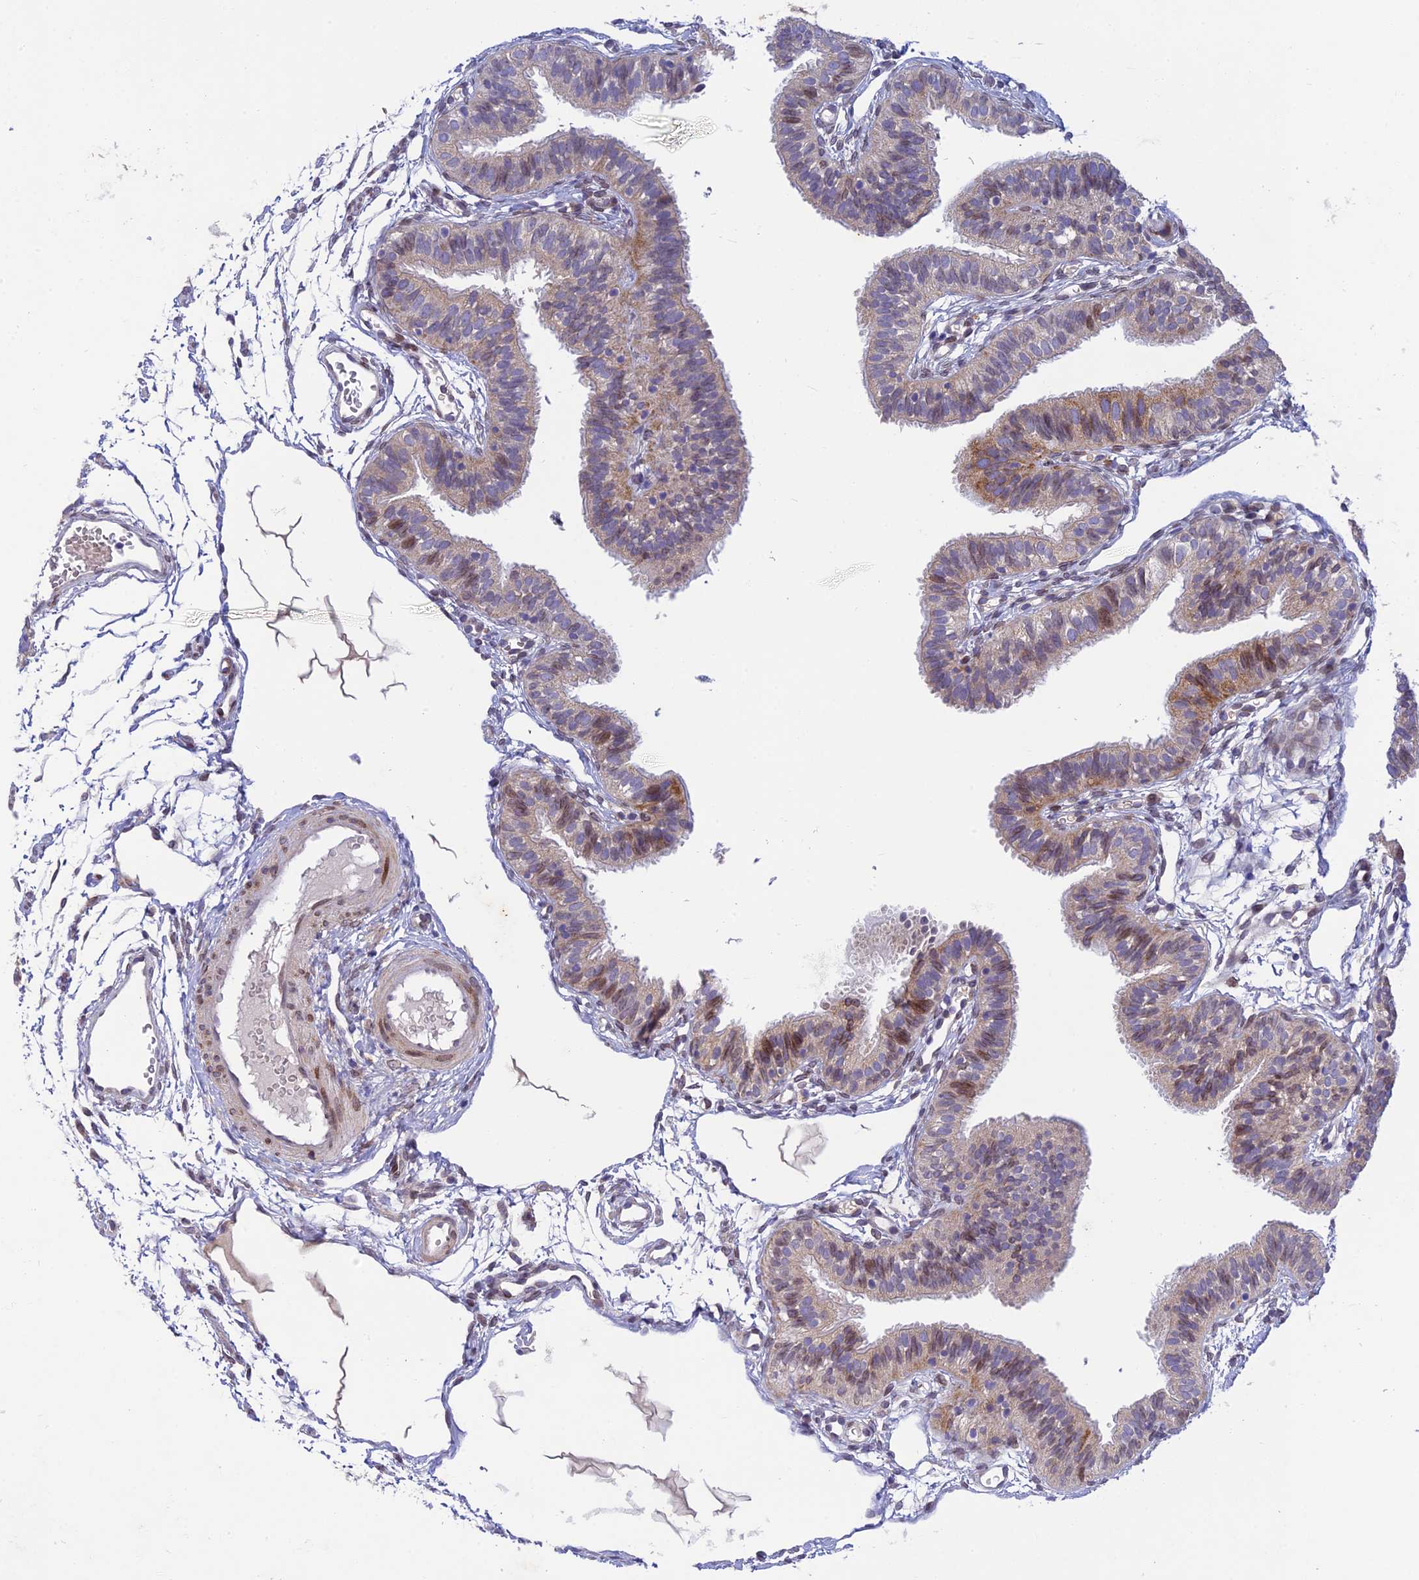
{"staining": {"intensity": "moderate", "quantity": "25%-75%", "location": "cytoplasmic/membranous"}, "tissue": "fallopian tube", "cell_type": "Glandular cells", "image_type": "normal", "snomed": [{"axis": "morphology", "description": "Normal tissue, NOS"}, {"axis": "topography", "description": "Fallopian tube"}], "caption": "Brown immunohistochemical staining in normal human fallopian tube demonstrates moderate cytoplasmic/membranous staining in about 25%-75% of glandular cells.", "gene": "MGAT2", "patient": {"sex": "female", "age": 35}}